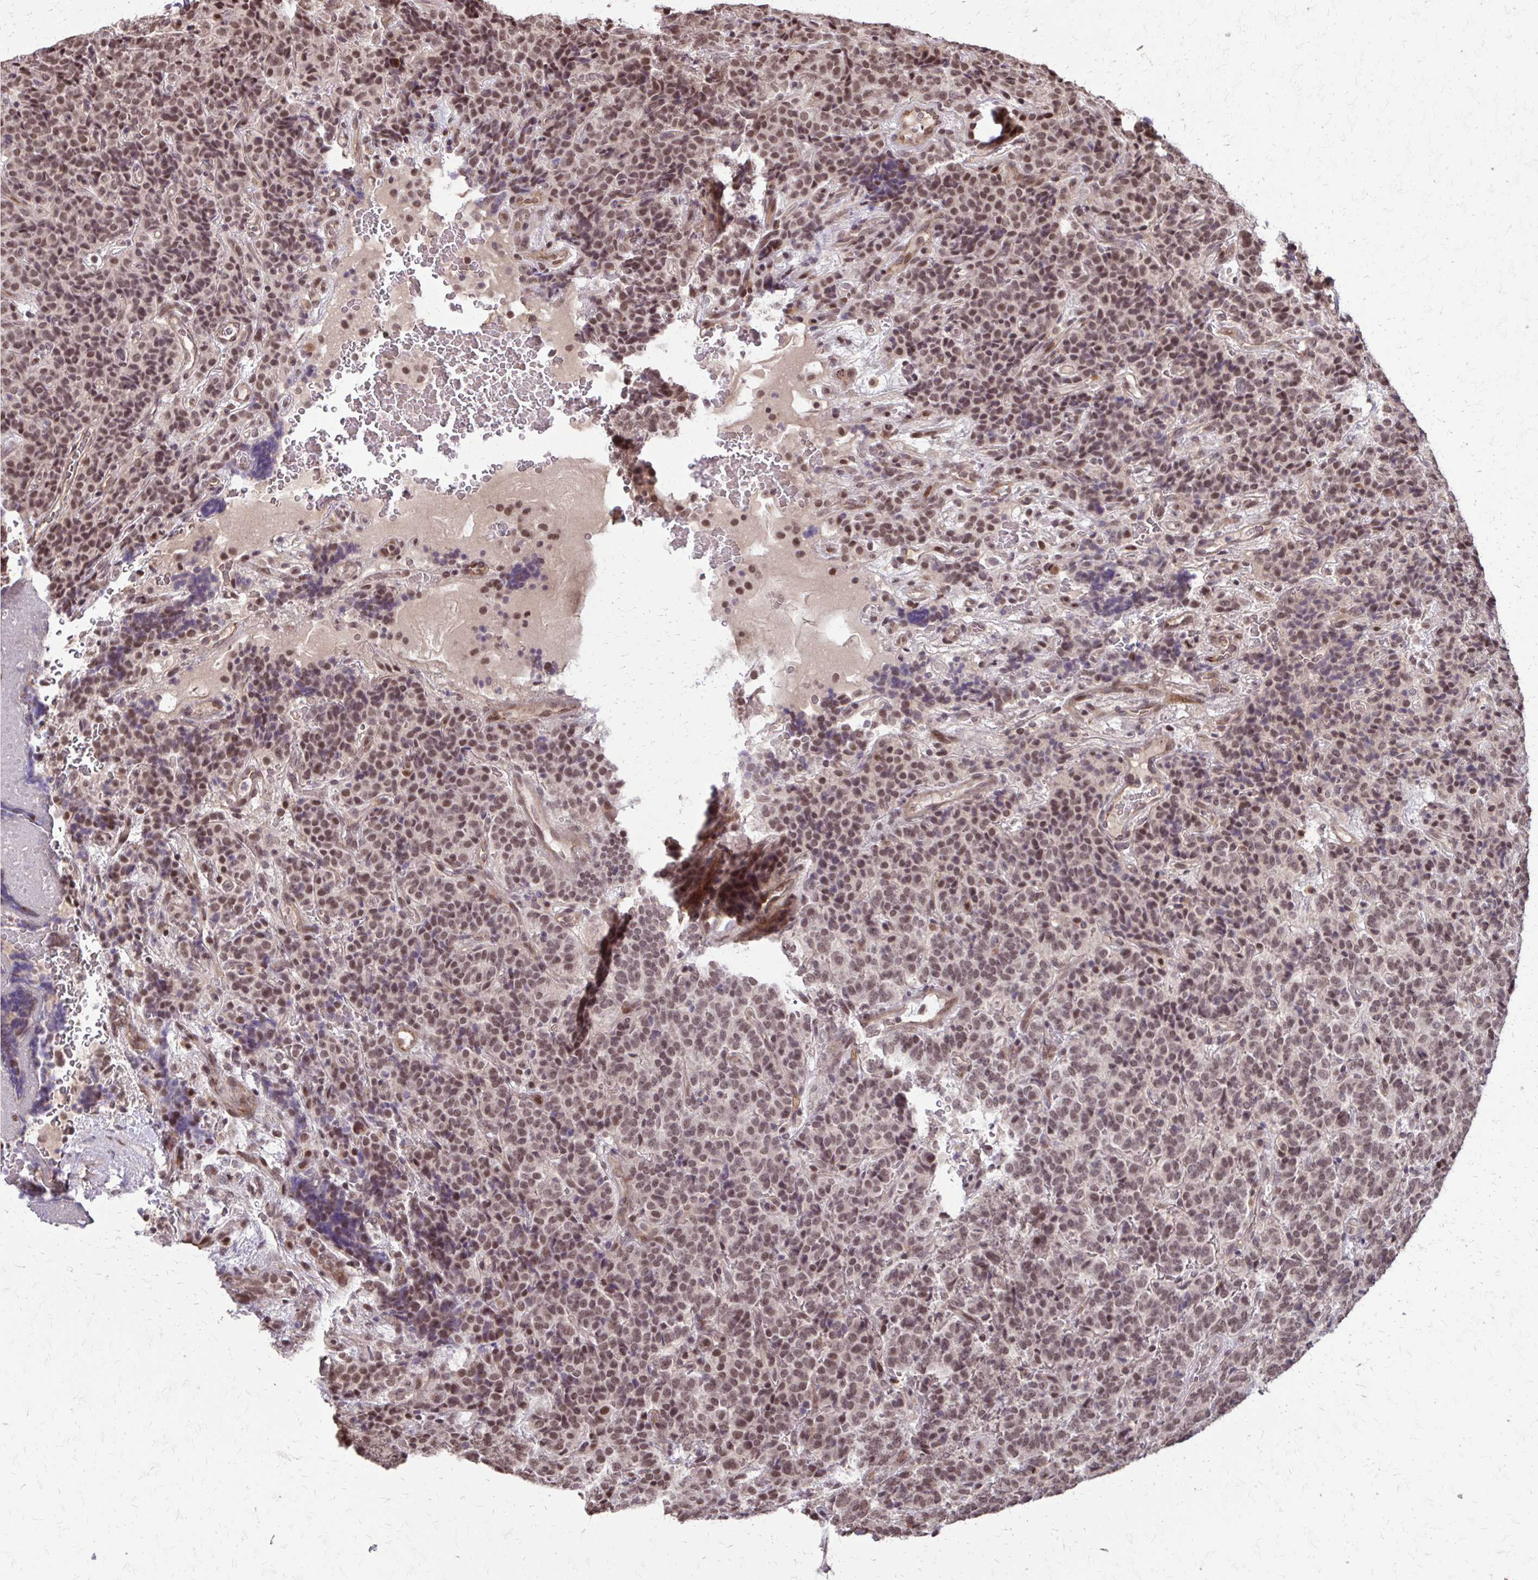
{"staining": {"intensity": "moderate", "quantity": ">75%", "location": "nuclear"}, "tissue": "carcinoid", "cell_type": "Tumor cells", "image_type": "cancer", "snomed": [{"axis": "morphology", "description": "Carcinoid, malignant, NOS"}, {"axis": "topography", "description": "Pancreas"}], "caption": "Protein expression analysis of carcinoid displays moderate nuclear staining in approximately >75% of tumor cells.", "gene": "SS18", "patient": {"sex": "male", "age": 36}}